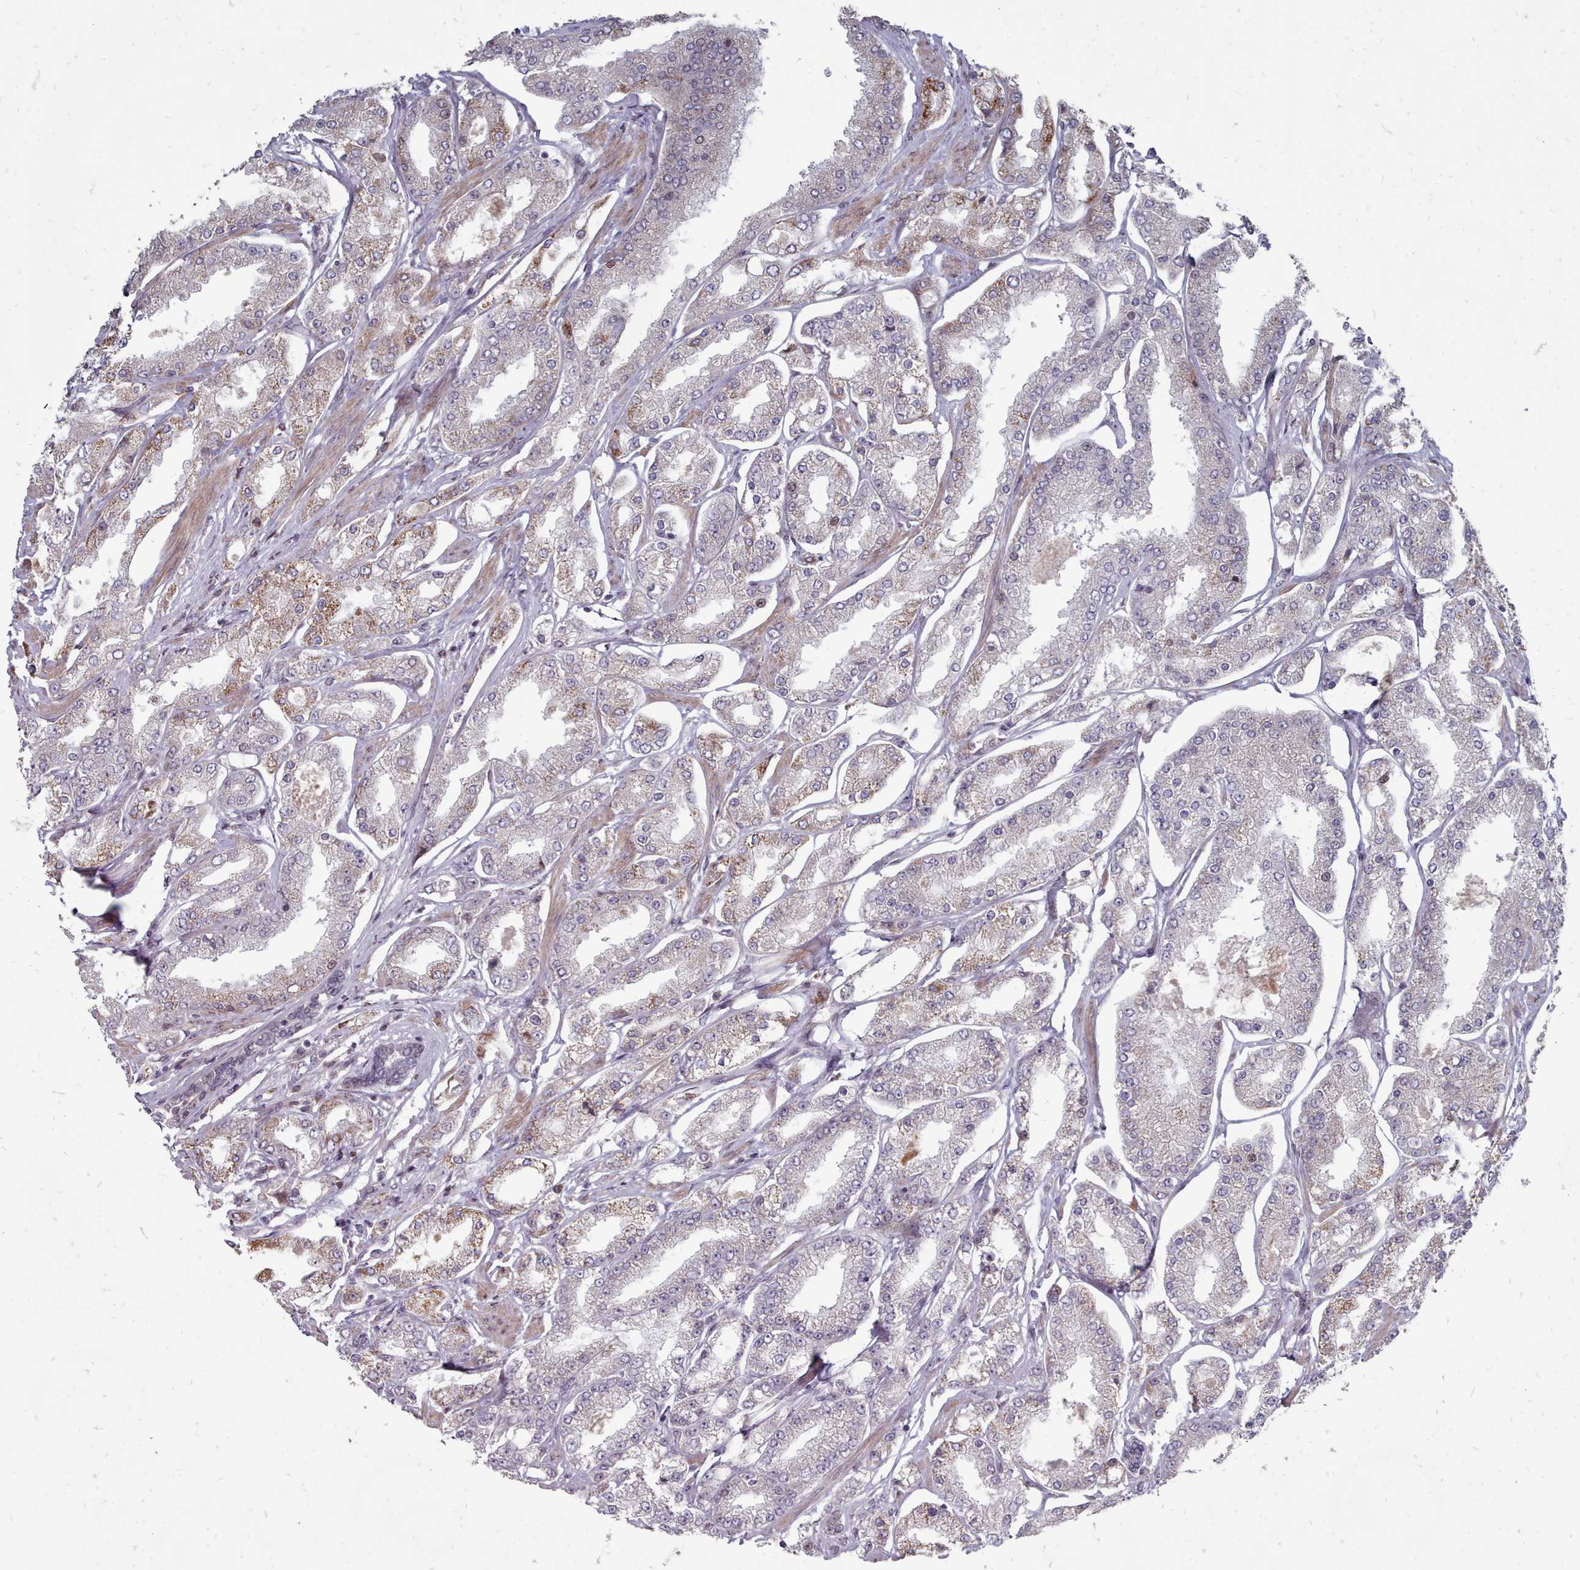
{"staining": {"intensity": "moderate", "quantity": "<25%", "location": "cytoplasmic/membranous"}, "tissue": "prostate cancer", "cell_type": "Tumor cells", "image_type": "cancer", "snomed": [{"axis": "morphology", "description": "Adenocarcinoma, High grade"}, {"axis": "topography", "description": "Prostate"}], "caption": "DAB immunohistochemical staining of human prostate cancer (adenocarcinoma (high-grade)) demonstrates moderate cytoplasmic/membranous protein expression in about <25% of tumor cells. (Brightfield microscopy of DAB IHC at high magnification).", "gene": "ACKR3", "patient": {"sex": "male", "age": 69}}